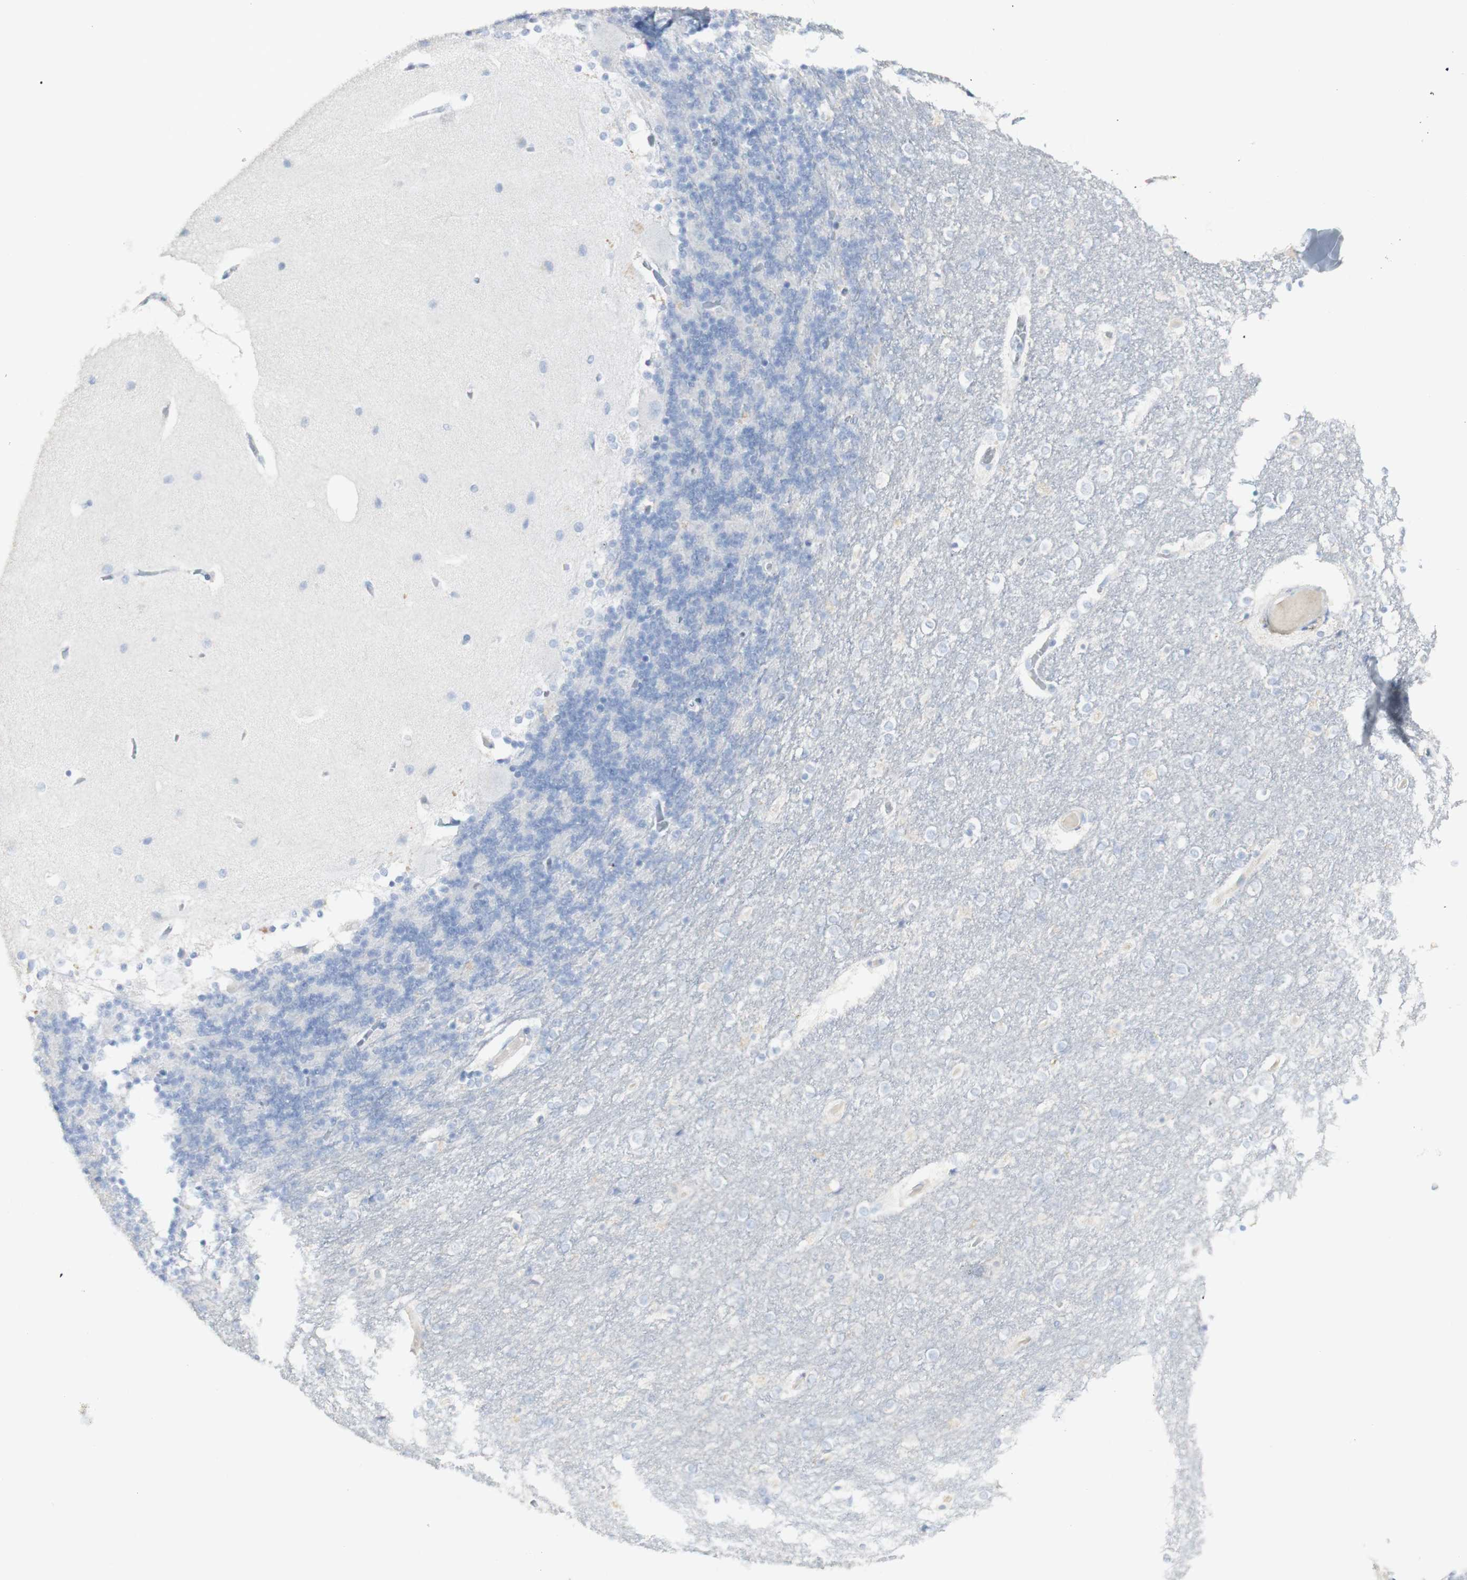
{"staining": {"intensity": "negative", "quantity": "none", "location": "none"}, "tissue": "cerebellum", "cell_type": "Cells in granular layer", "image_type": "normal", "snomed": [{"axis": "morphology", "description": "Normal tissue, NOS"}, {"axis": "topography", "description": "Cerebellum"}], "caption": "A high-resolution photomicrograph shows IHC staining of benign cerebellum, which demonstrates no significant expression in cells in granular layer.", "gene": "CD207", "patient": {"sex": "female", "age": 54}}